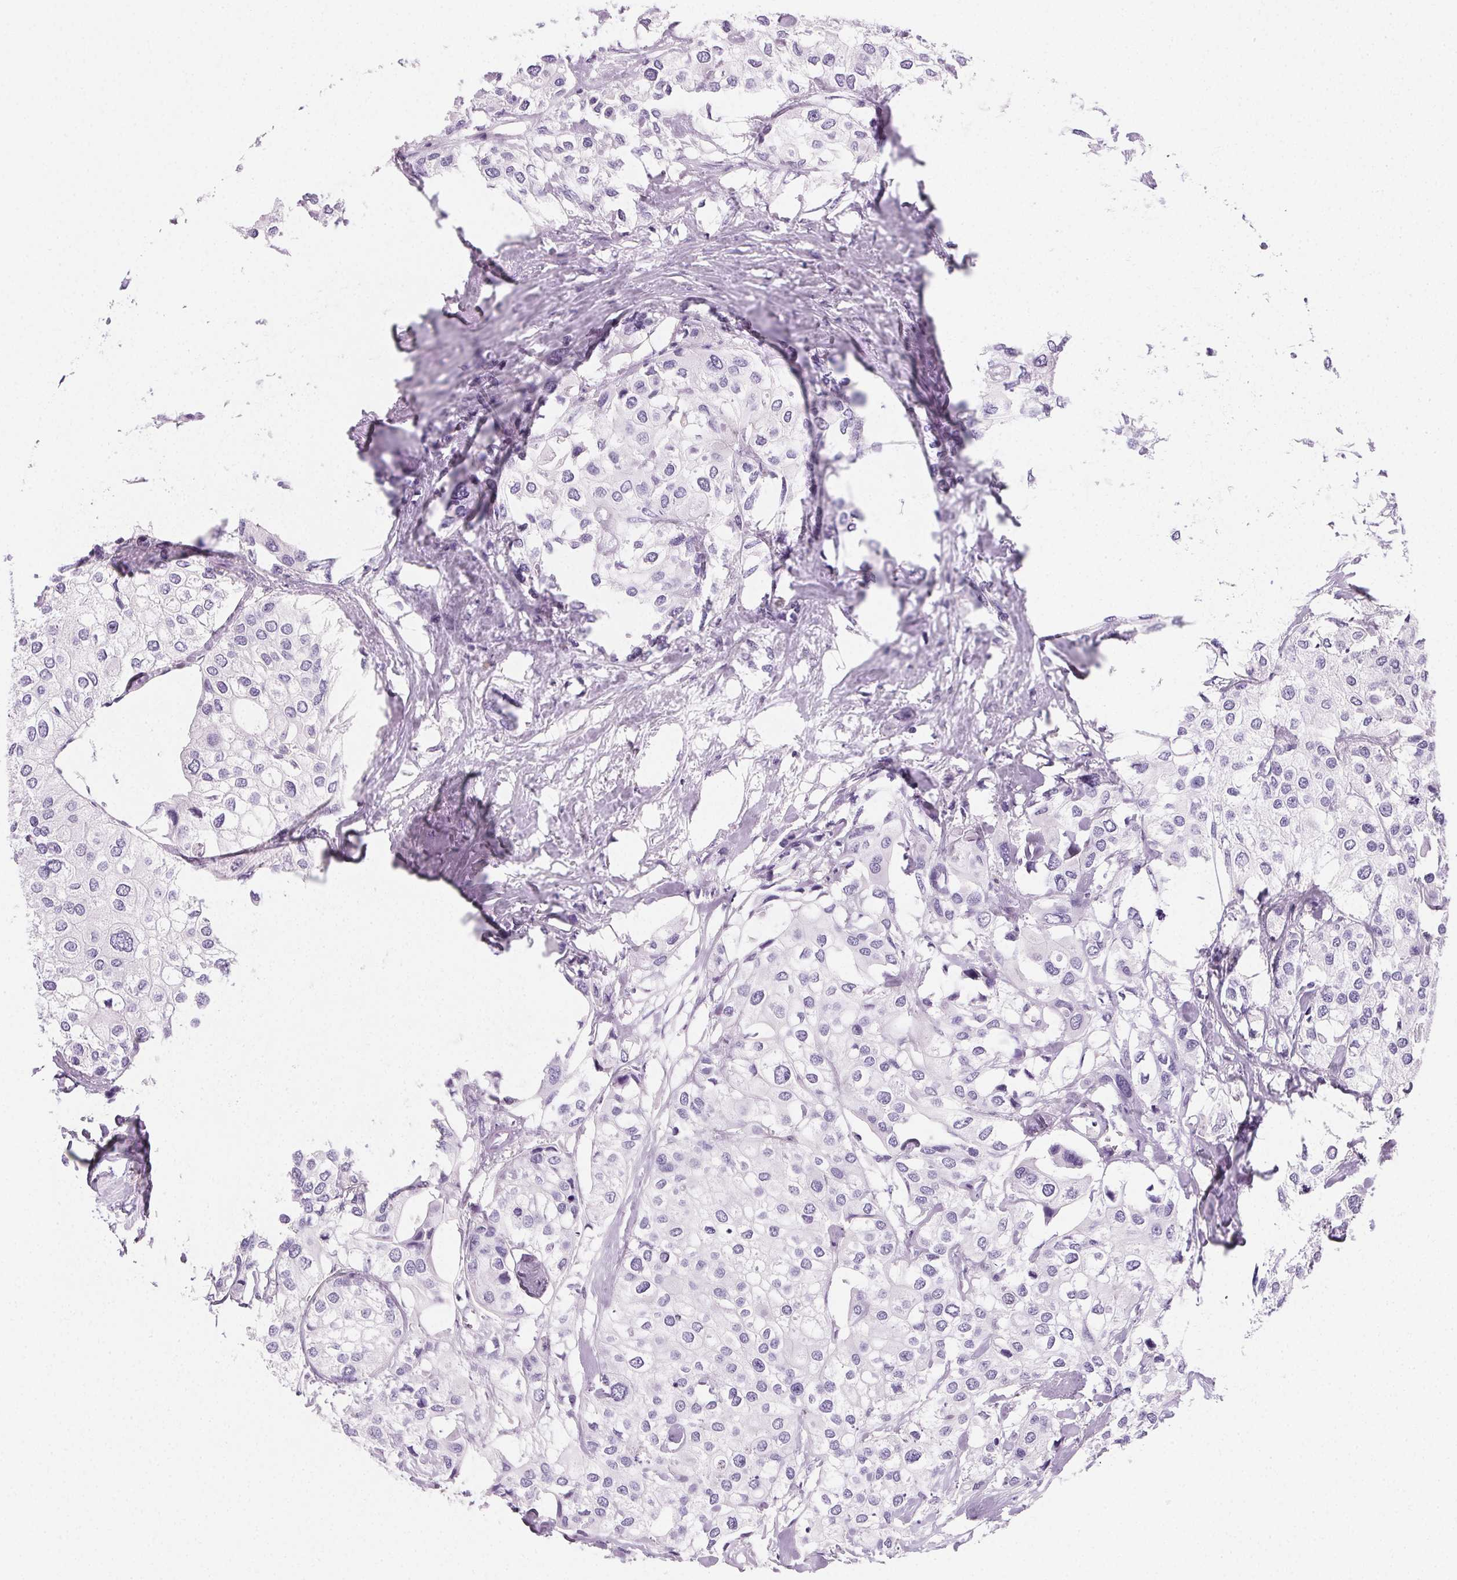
{"staining": {"intensity": "negative", "quantity": "none", "location": "none"}, "tissue": "urothelial cancer", "cell_type": "Tumor cells", "image_type": "cancer", "snomed": [{"axis": "morphology", "description": "Urothelial carcinoma, High grade"}, {"axis": "topography", "description": "Urinary bladder"}], "caption": "The histopathology image shows no significant expression in tumor cells of high-grade urothelial carcinoma. Brightfield microscopy of IHC stained with DAB (brown) and hematoxylin (blue), captured at high magnification.", "gene": "PRSS3", "patient": {"sex": "male", "age": 64}}